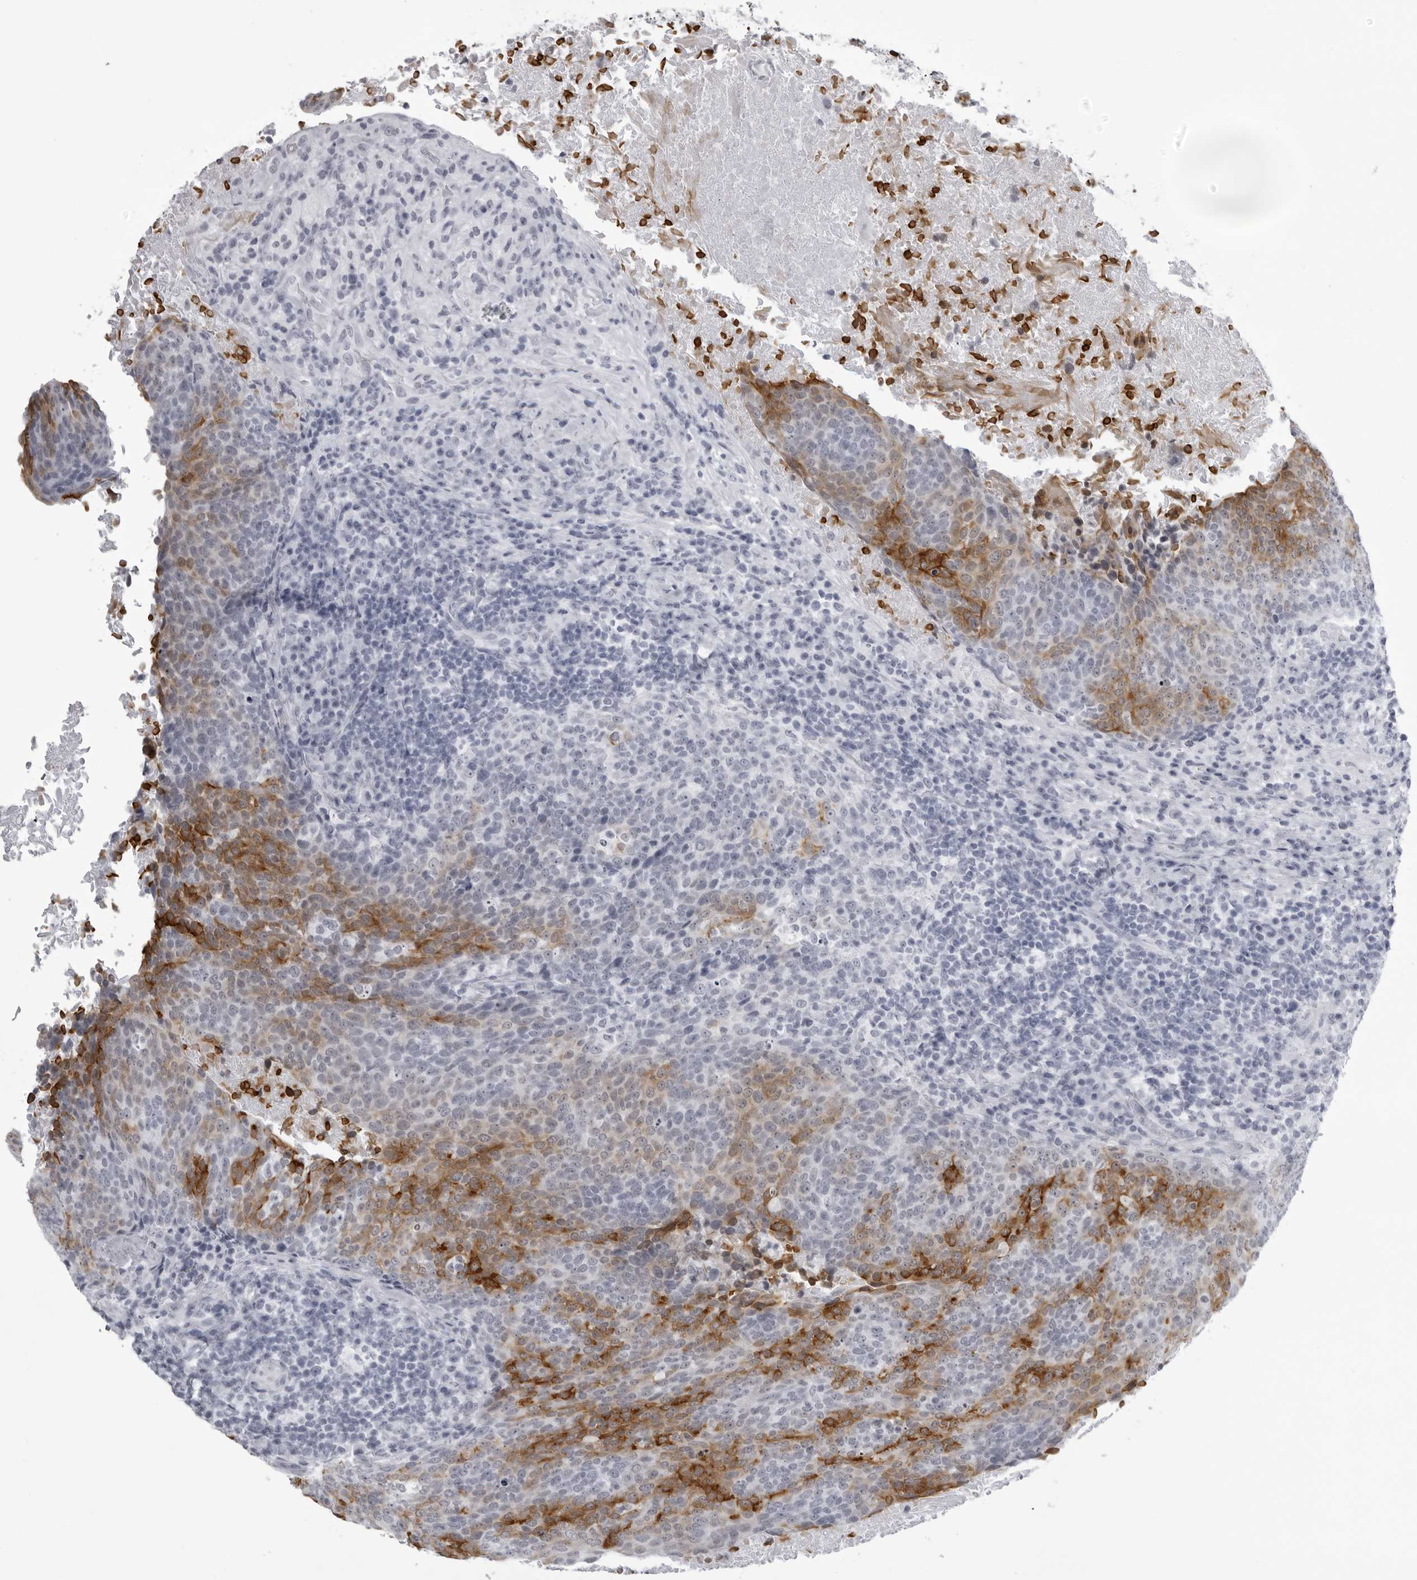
{"staining": {"intensity": "moderate", "quantity": "25%-75%", "location": "cytoplasmic/membranous"}, "tissue": "head and neck cancer", "cell_type": "Tumor cells", "image_type": "cancer", "snomed": [{"axis": "morphology", "description": "Squamous cell carcinoma, NOS"}, {"axis": "morphology", "description": "Squamous cell carcinoma, metastatic, NOS"}, {"axis": "topography", "description": "Lymph node"}, {"axis": "topography", "description": "Head-Neck"}], "caption": "A medium amount of moderate cytoplasmic/membranous staining is present in about 25%-75% of tumor cells in head and neck cancer tissue.", "gene": "UROD", "patient": {"sex": "male", "age": 62}}